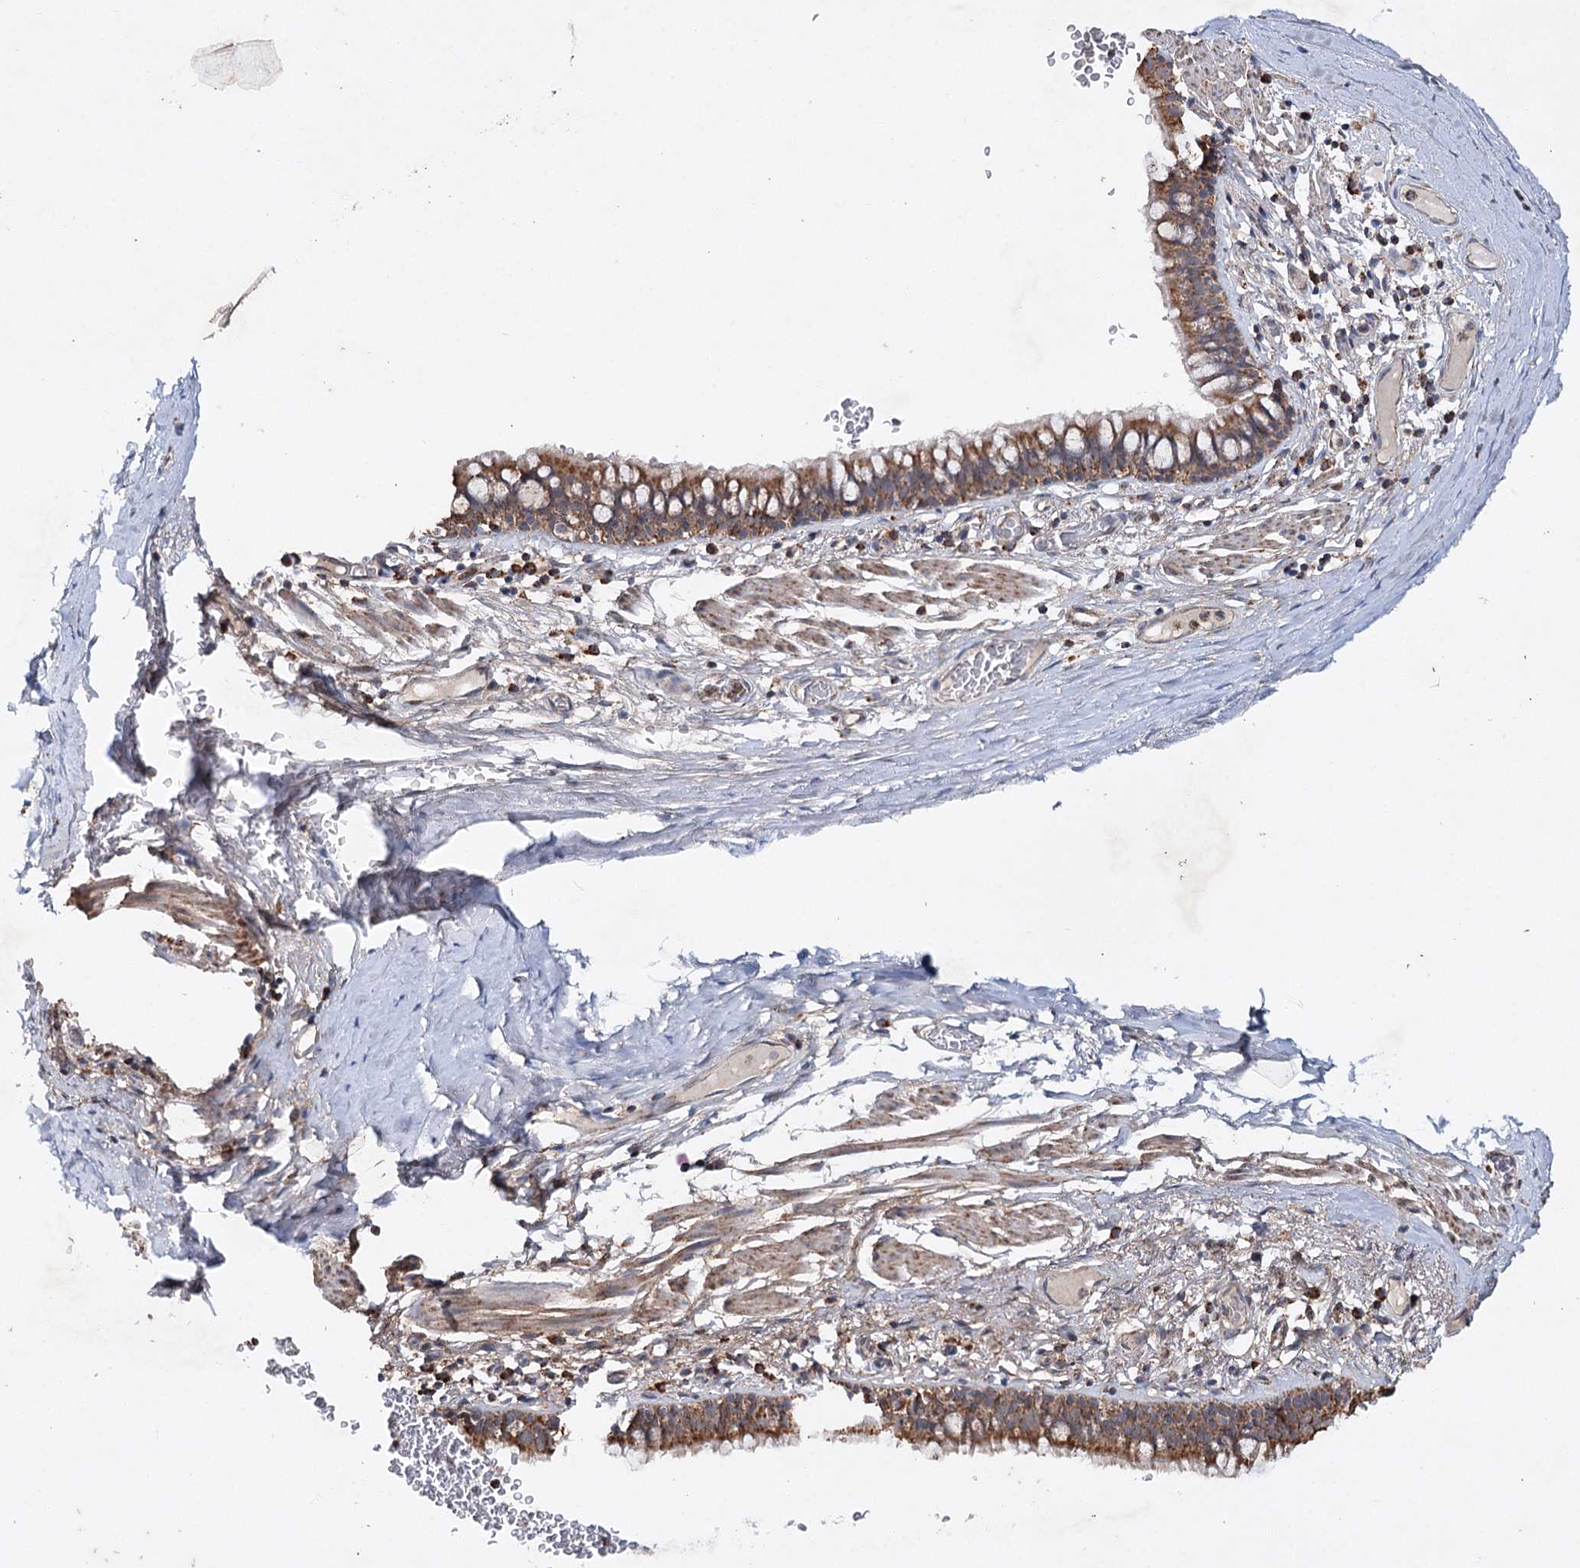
{"staining": {"intensity": "moderate", "quantity": ">75%", "location": "cytoplasmic/membranous"}, "tissue": "bronchus", "cell_type": "Respiratory epithelial cells", "image_type": "normal", "snomed": [{"axis": "morphology", "description": "Normal tissue, NOS"}, {"axis": "topography", "description": "Cartilage tissue"}, {"axis": "topography", "description": "Bronchus"}], "caption": "Brown immunohistochemical staining in unremarkable human bronchus reveals moderate cytoplasmic/membranous expression in about >75% of respiratory epithelial cells.", "gene": "PIK3CB", "patient": {"sex": "female", "age": 36}}